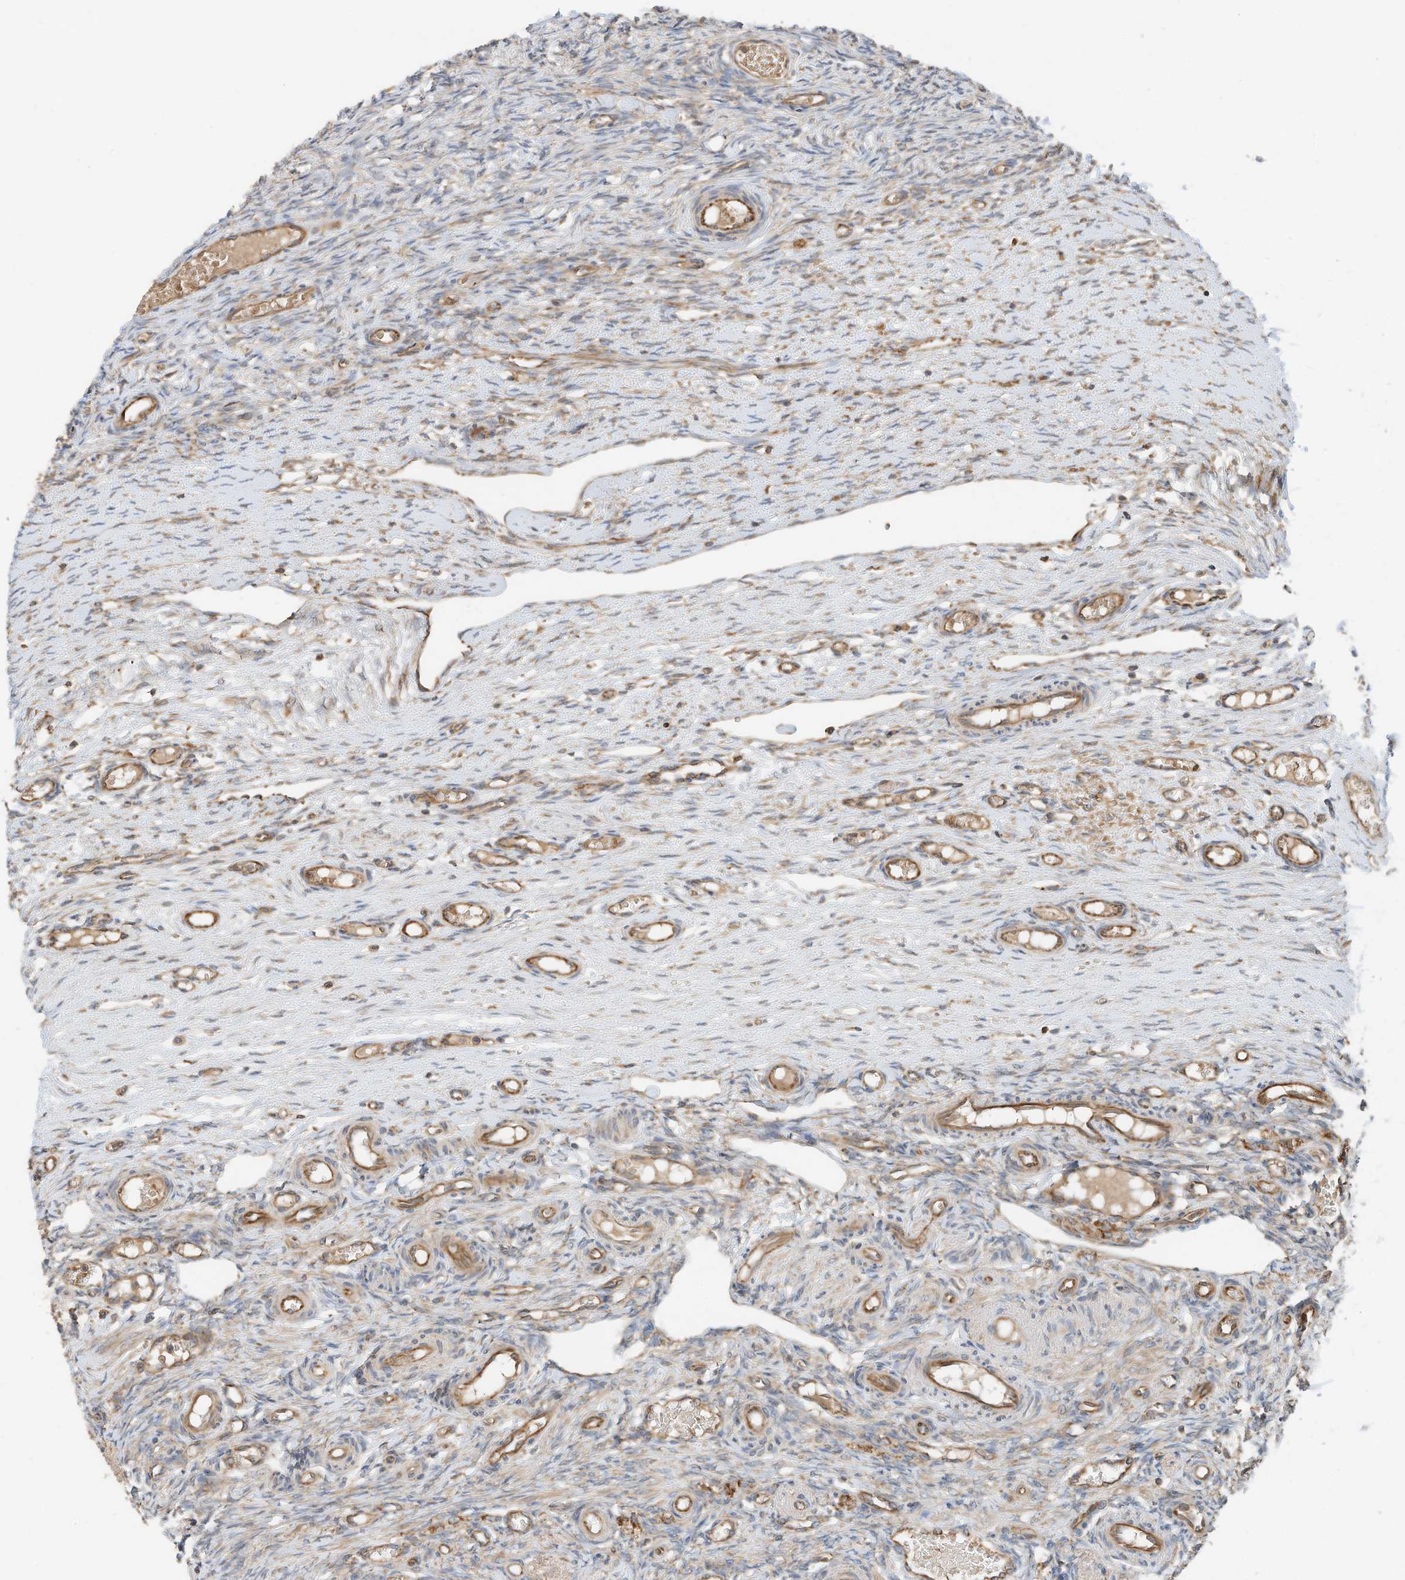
{"staining": {"intensity": "weak", "quantity": "25%-75%", "location": "cytoplasmic/membranous"}, "tissue": "ovary", "cell_type": "Ovarian stroma cells", "image_type": "normal", "snomed": [{"axis": "morphology", "description": "Adenocarcinoma, NOS"}, {"axis": "topography", "description": "Endometrium"}], "caption": "Protein staining shows weak cytoplasmic/membranous expression in about 25%-75% of ovarian stroma cells in unremarkable ovary.", "gene": "CPAMD8", "patient": {"sex": "female", "age": 32}}